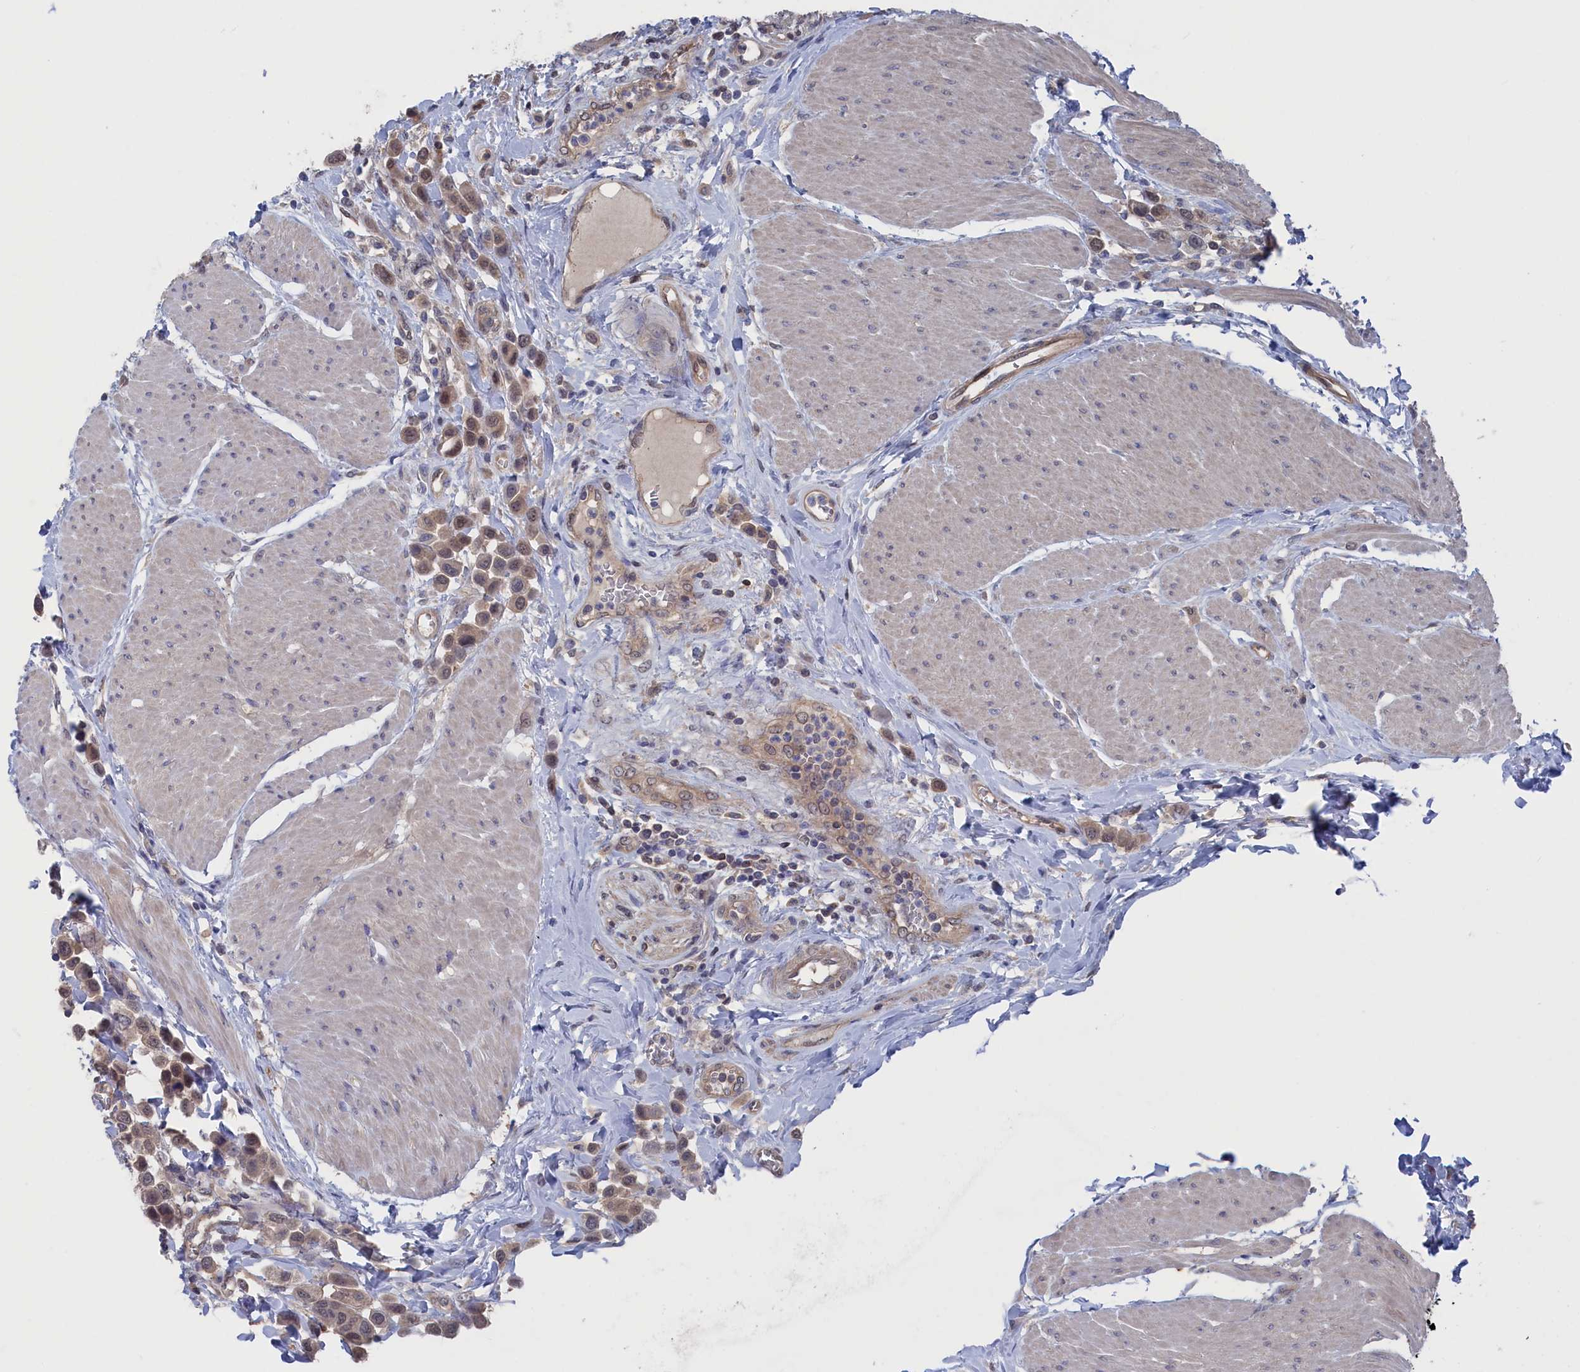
{"staining": {"intensity": "weak", "quantity": ">75%", "location": "cytoplasmic/membranous,nuclear"}, "tissue": "urothelial cancer", "cell_type": "Tumor cells", "image_type": "cancer", "snomed": [{"axis": "morphology", "description": "Urothelial carcinoma, High grade"}, {"axis": "topography", "description": "Urinary bladder"}], "caption": "Urothelial cancer was stained to show a protein in brown. There is low levels of weak cytoplasmic/membranous and nuclear staining in about >75% of tumor cells.", "gene": "NUTF2", "patient": {"sex": "male", "age": 50}}